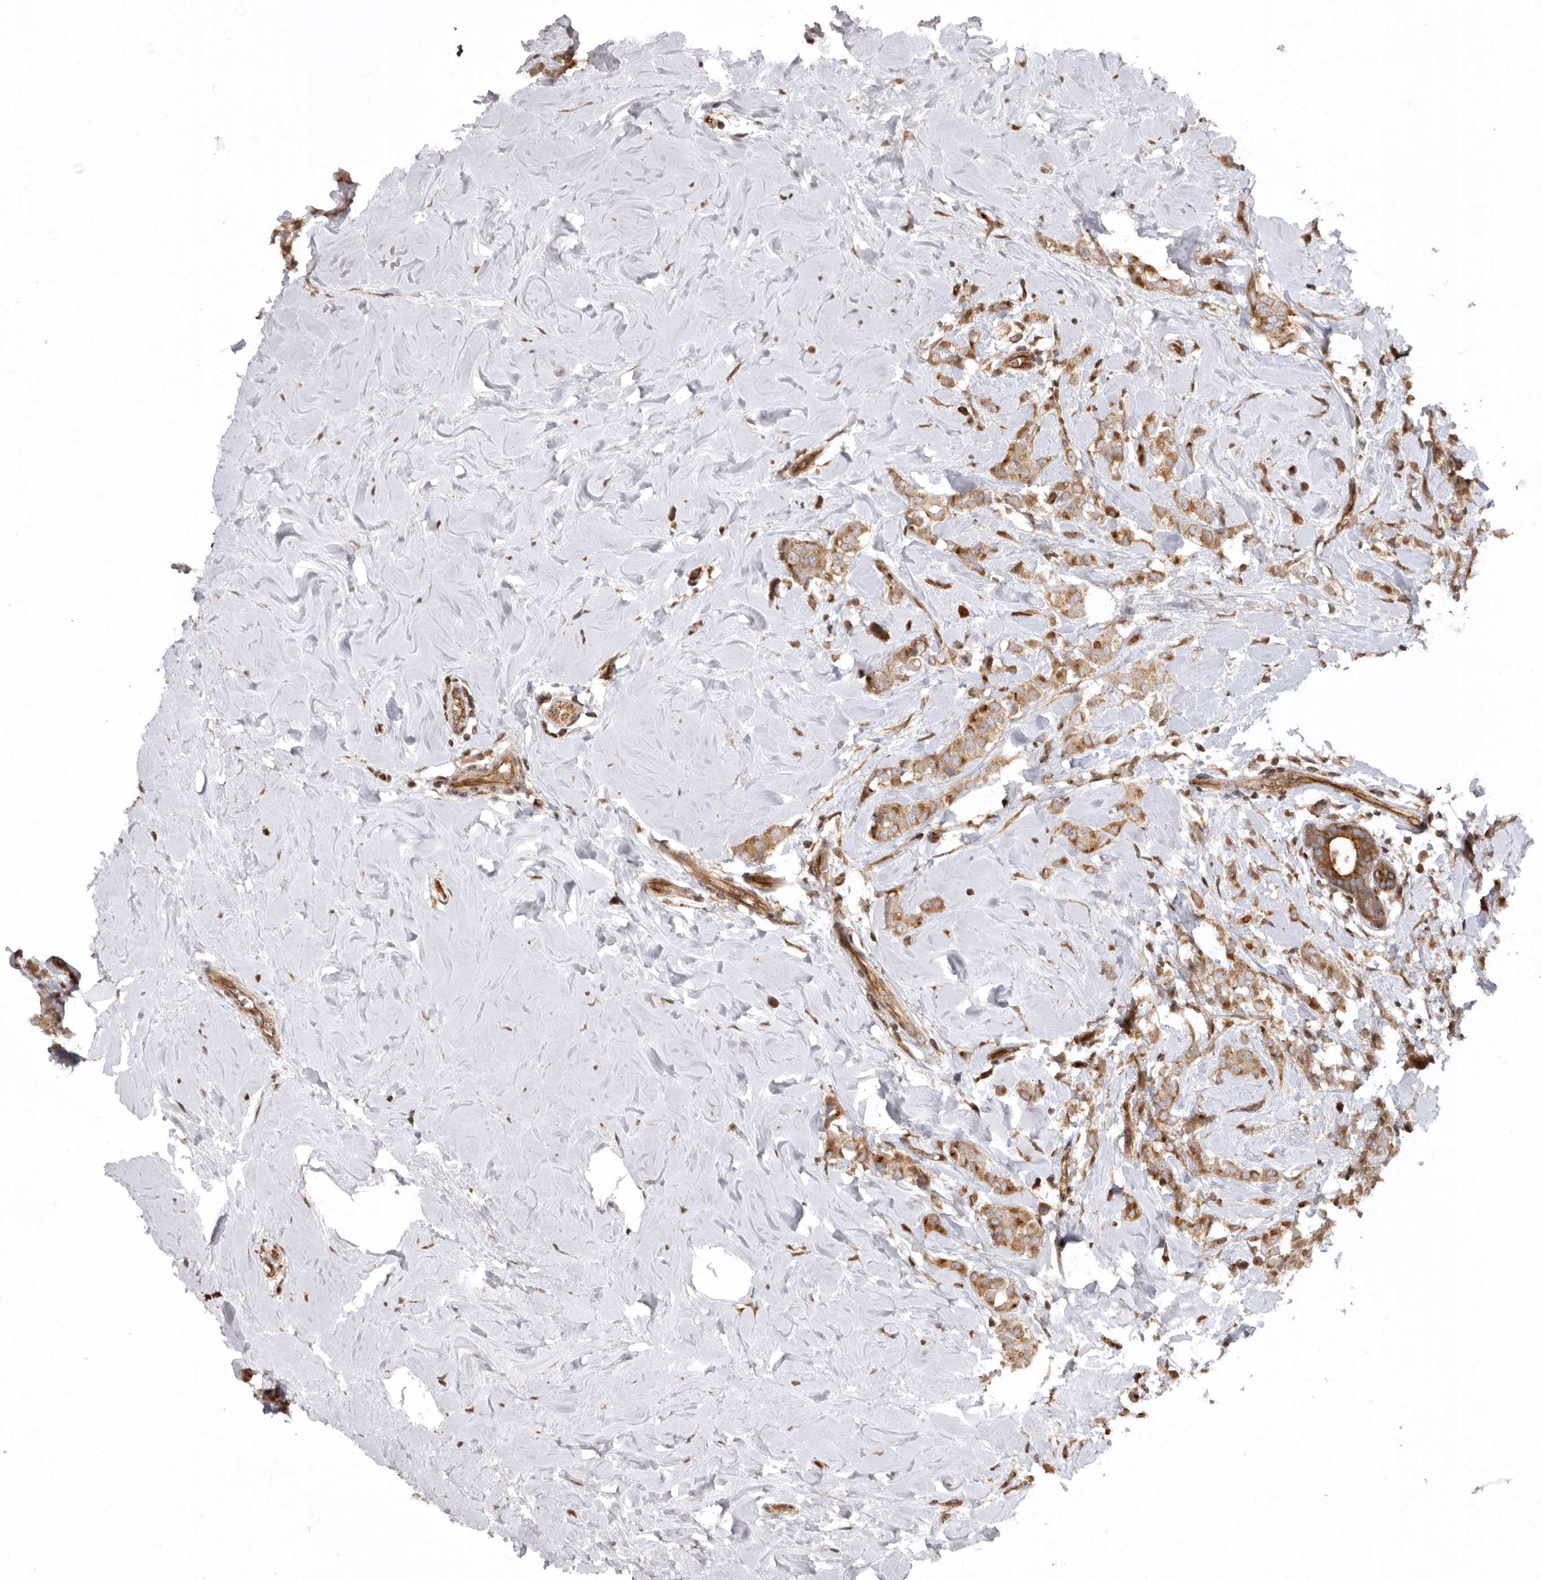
{"staining": {"intensity": "moderate", "quantity": ">75%", "location": "cytoplasmic/membranous"}, "tissue": "breast cancer", "cell_type": "Tumor cells", "image_type": "cancer", "snomed": [{"axis": "morphology", "description": "Lobular carcinoma"}, {"axis": "topography", "description": "Breast"}], "caption": "Immunohistochemical staining of lobular carcinoma (breast) displays medium levels of moderate cytoplasmic/membranous protein positivity in approximately >75% of tumor cells. The staining is performed using DAB brown chromogen to label protein expression. The nuclei are counter-stained blue using hematoxylin.", "gene": "DHDDS", "patient": {"sex": "female", "age": 47}}